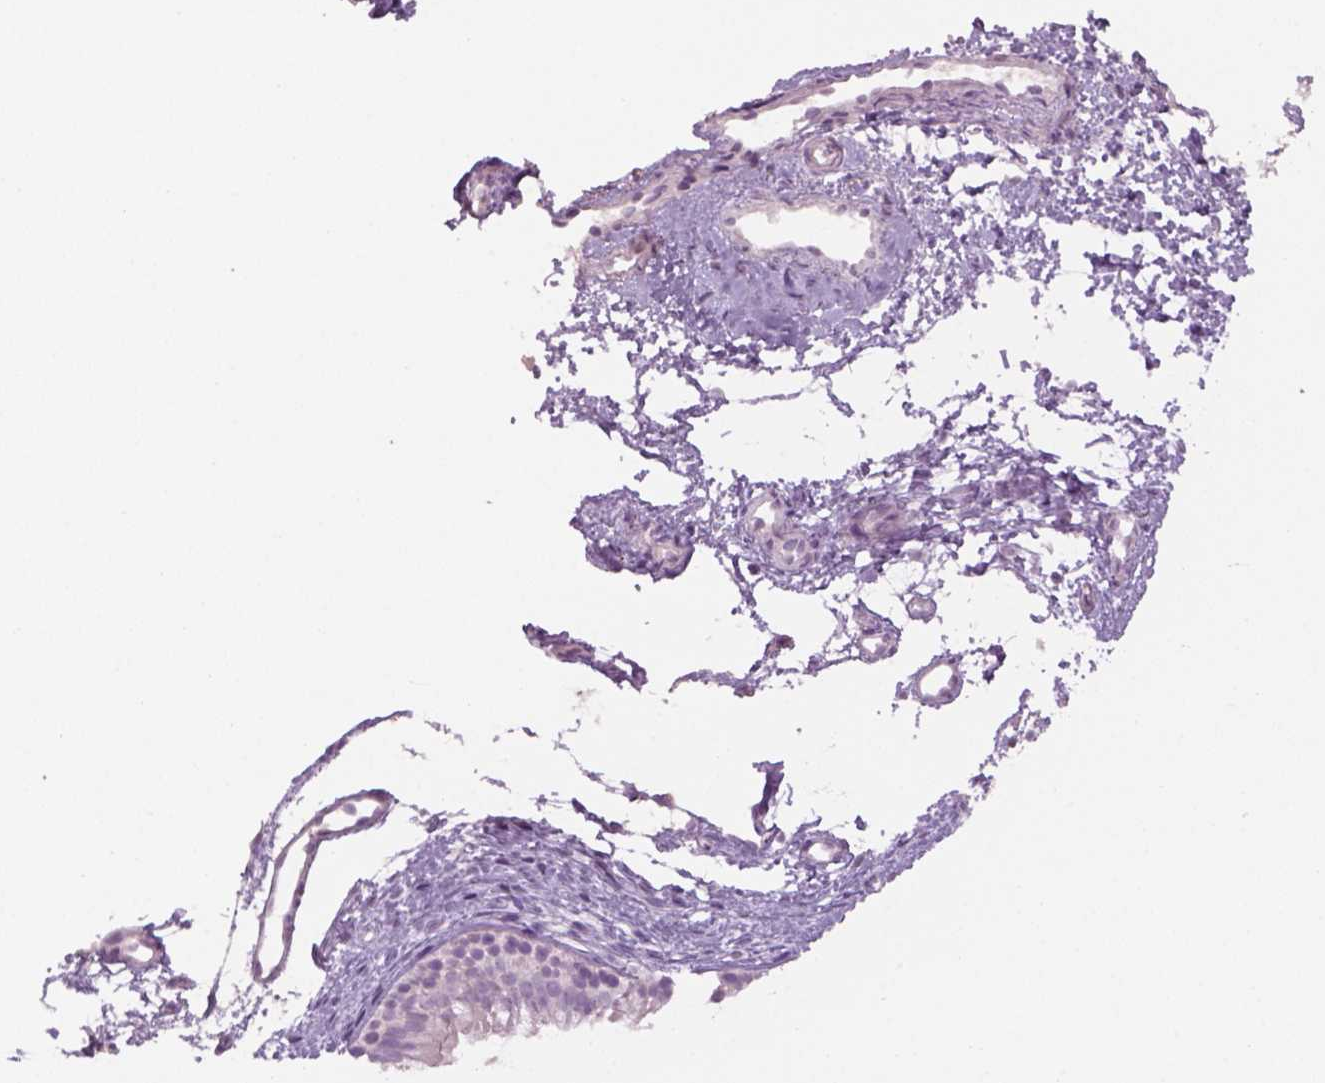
{"staining": {"intensity": "negative", "quantity": "none", "location": "none"}, "tissue": "nasopharynx", "cell_type": "Respiratory epithelial cells", "image_type": "normal", "snomed": [{"axis": "morphology", "description": "Normal tissue, NOS"}, {"axis": "topography", "description": "Nasopharynx"}], "caption": "Human nasopharynx stained for a protein using IHC displays no staining in respiratory epithelial cells.", "gene": "GFI1B", "patient": {"sex": "male", "age": 58}}